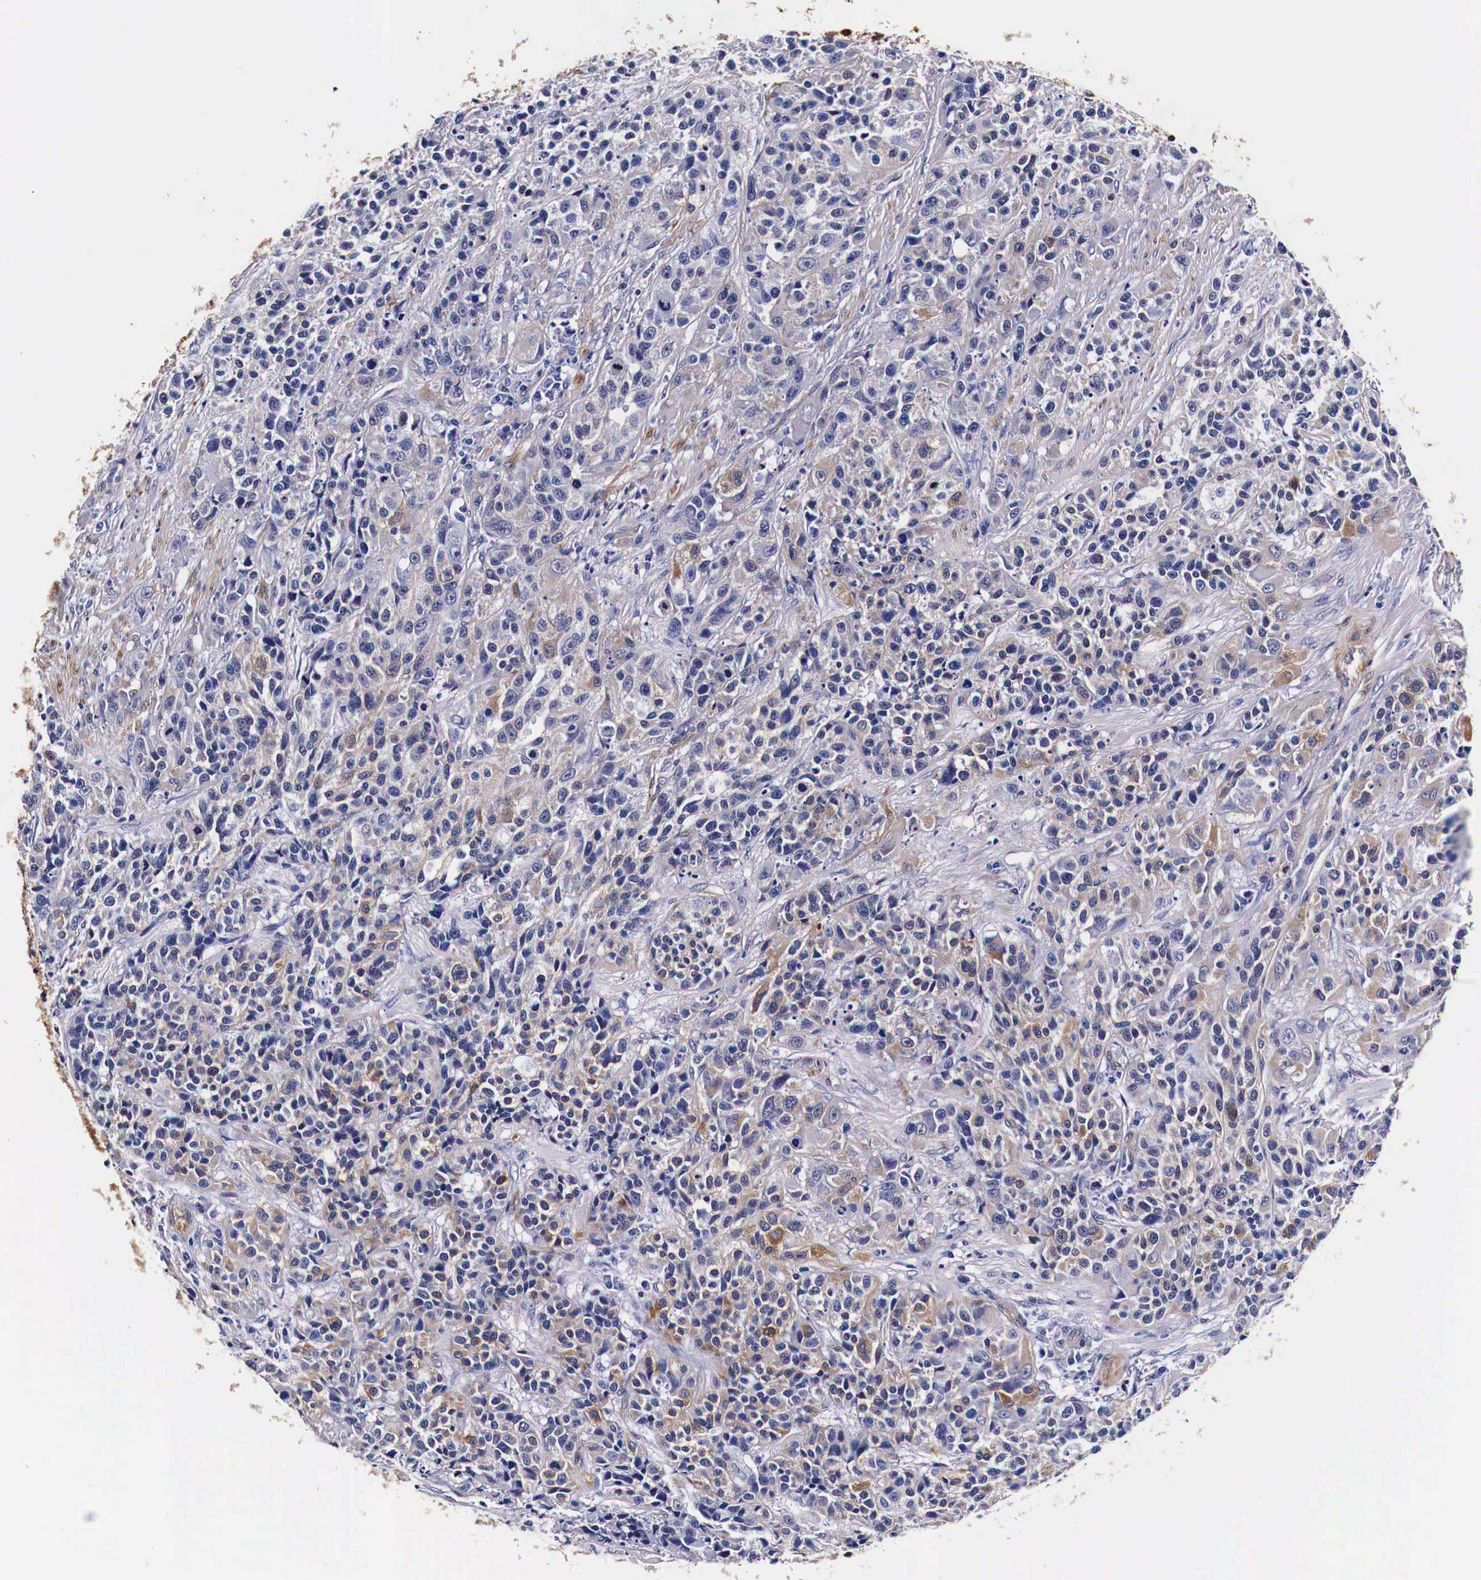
{"staining": {"intensity": "weak", "quantity": "<25%", "location": "cytoplasmic/membranous"}, "tissue": "urothelial cancer", "cell_type": "Tumor cells", "image_type": "cancer", "snomed": [{"axis": "morphology", "description": "Urothelial carcinoma, High grade"}, {"axis": "topography", "description": "Urinary bladder"}], "caption": "Tumor cells are negative for protein expression in human high-grade urothelial carcinoma.", "gene": "HSPB1", "patient": {"sex": "female", "age": 81}}